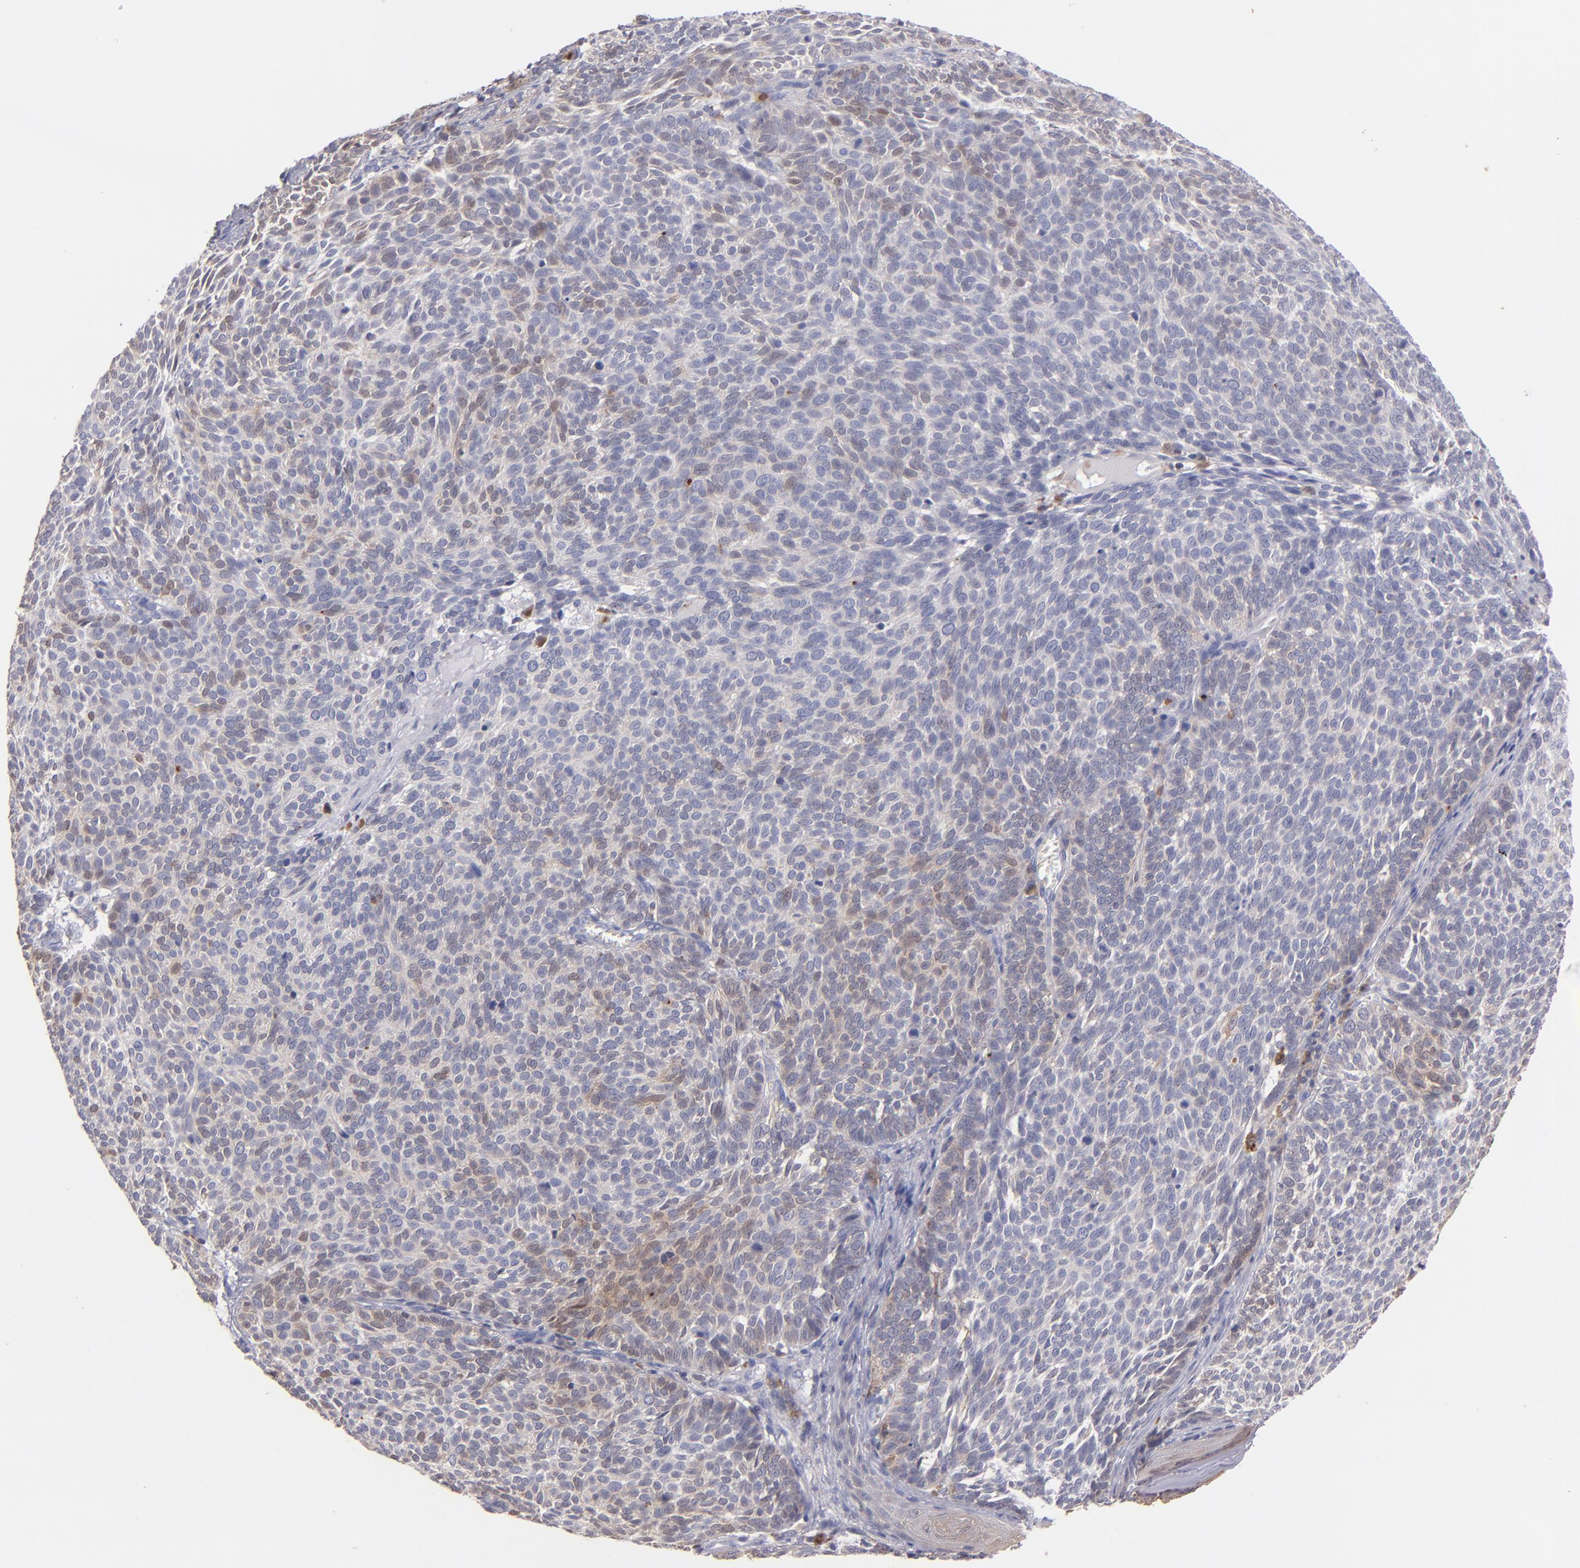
{"staining": {"intensity": "weak", "quantity": "<25%", "location": "cytoplasmic/membranous"}, "tissue": "skin cancer", "cell_type": "Tumor cells", "image_type": "cancer", "snomed": [{"axis": "morphology", "description": "Basal cell carcinoma"}, {"axis": "topography", "description": "Skin"}], "caption": "Skin cancer (basal cell carcinoma) stained for a protein using immunohistochemistry reveals no expression tumor cells.", "gene": "PRKCD", "patient": {"sex": "male", "age": 63}}